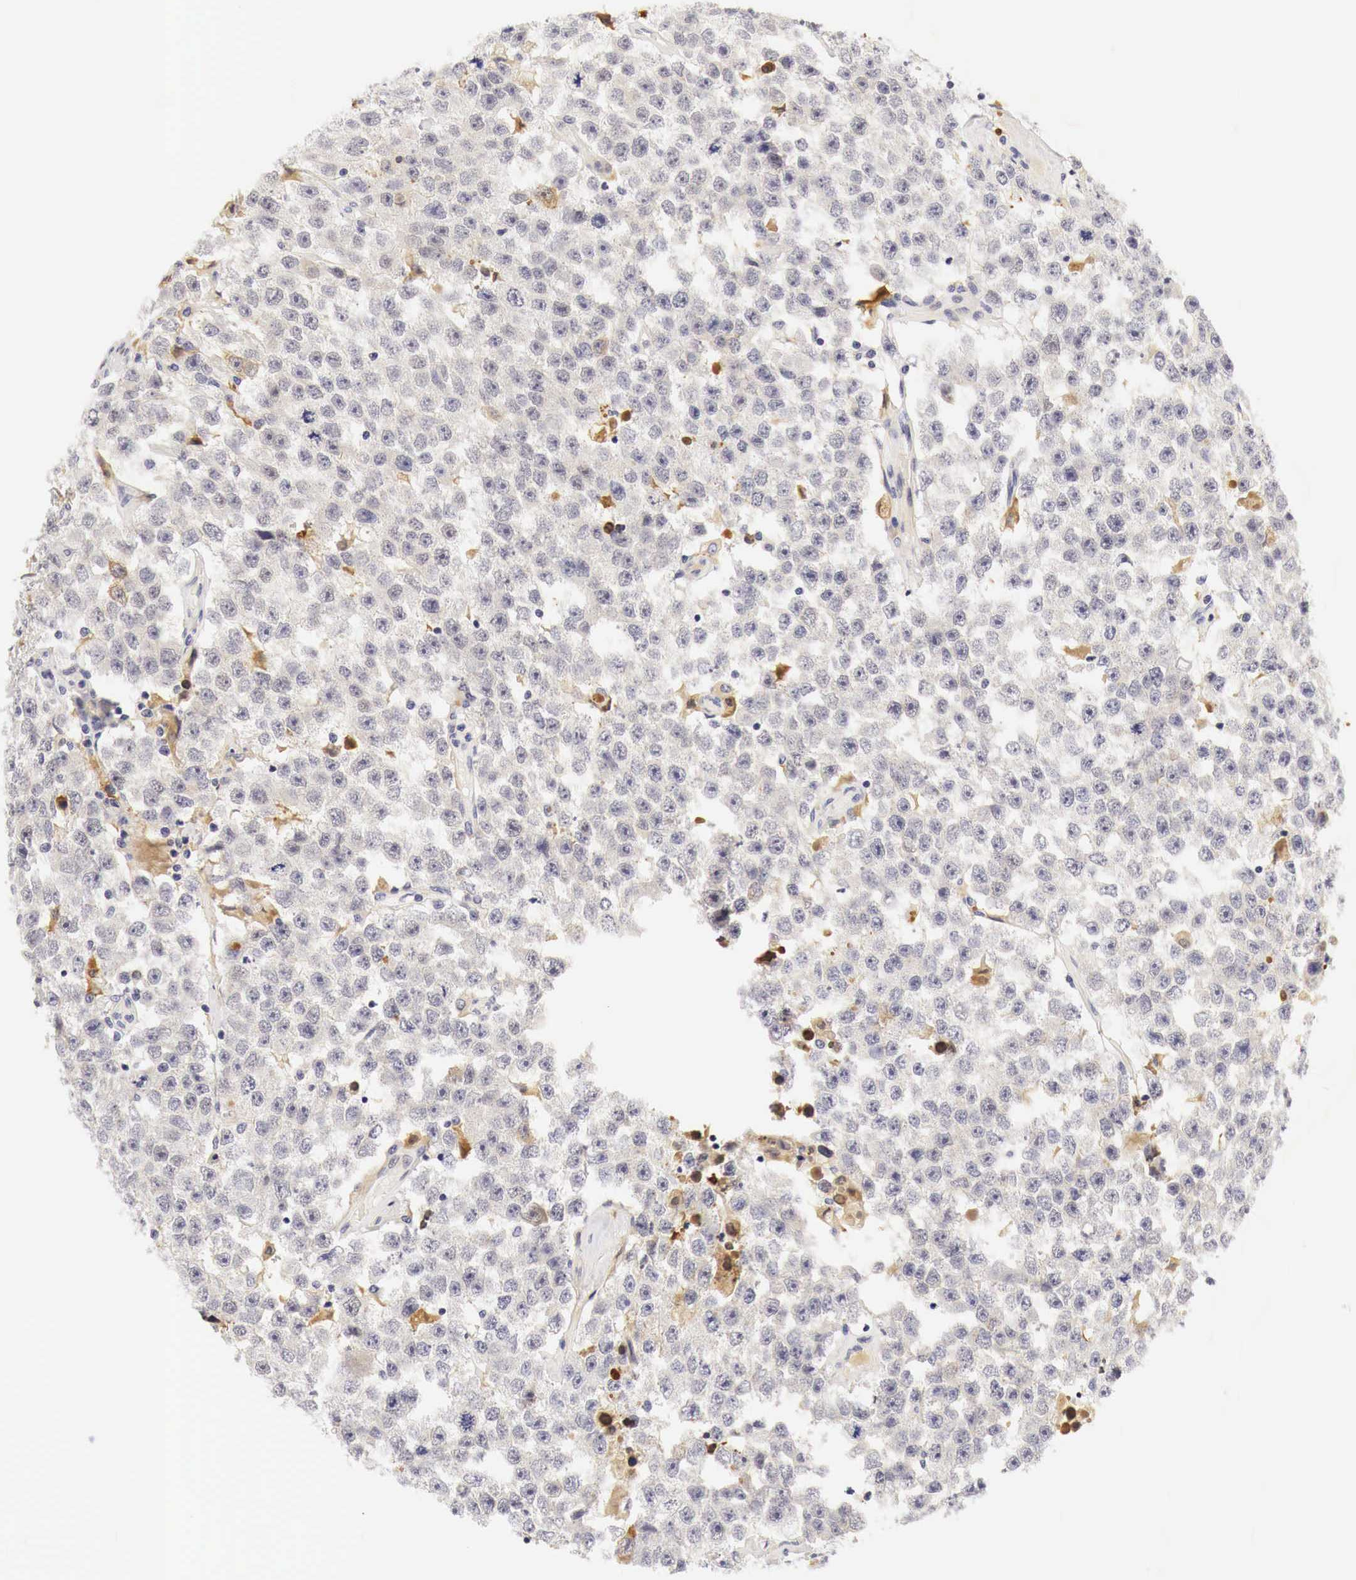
{"staining": {"intensity": "weak", "quantity": "<25%", "location": "nuclear"}, "tissue": "testis cancer", "cell_type": "Tumor cells", "image_type": "cancer", "snomed": [{"axis": "morphology", "description": "Seminoma, NOS"}, {"axis": "topography", "description": "Testis"}], "caption": "An immunohistochemistry (IHC) image of seminoma (testis) is shown. There is no staining in tumor cells of seminoma (testis).", "gene": "CASP3", "patient": {"sex": "male", "age": 52}}